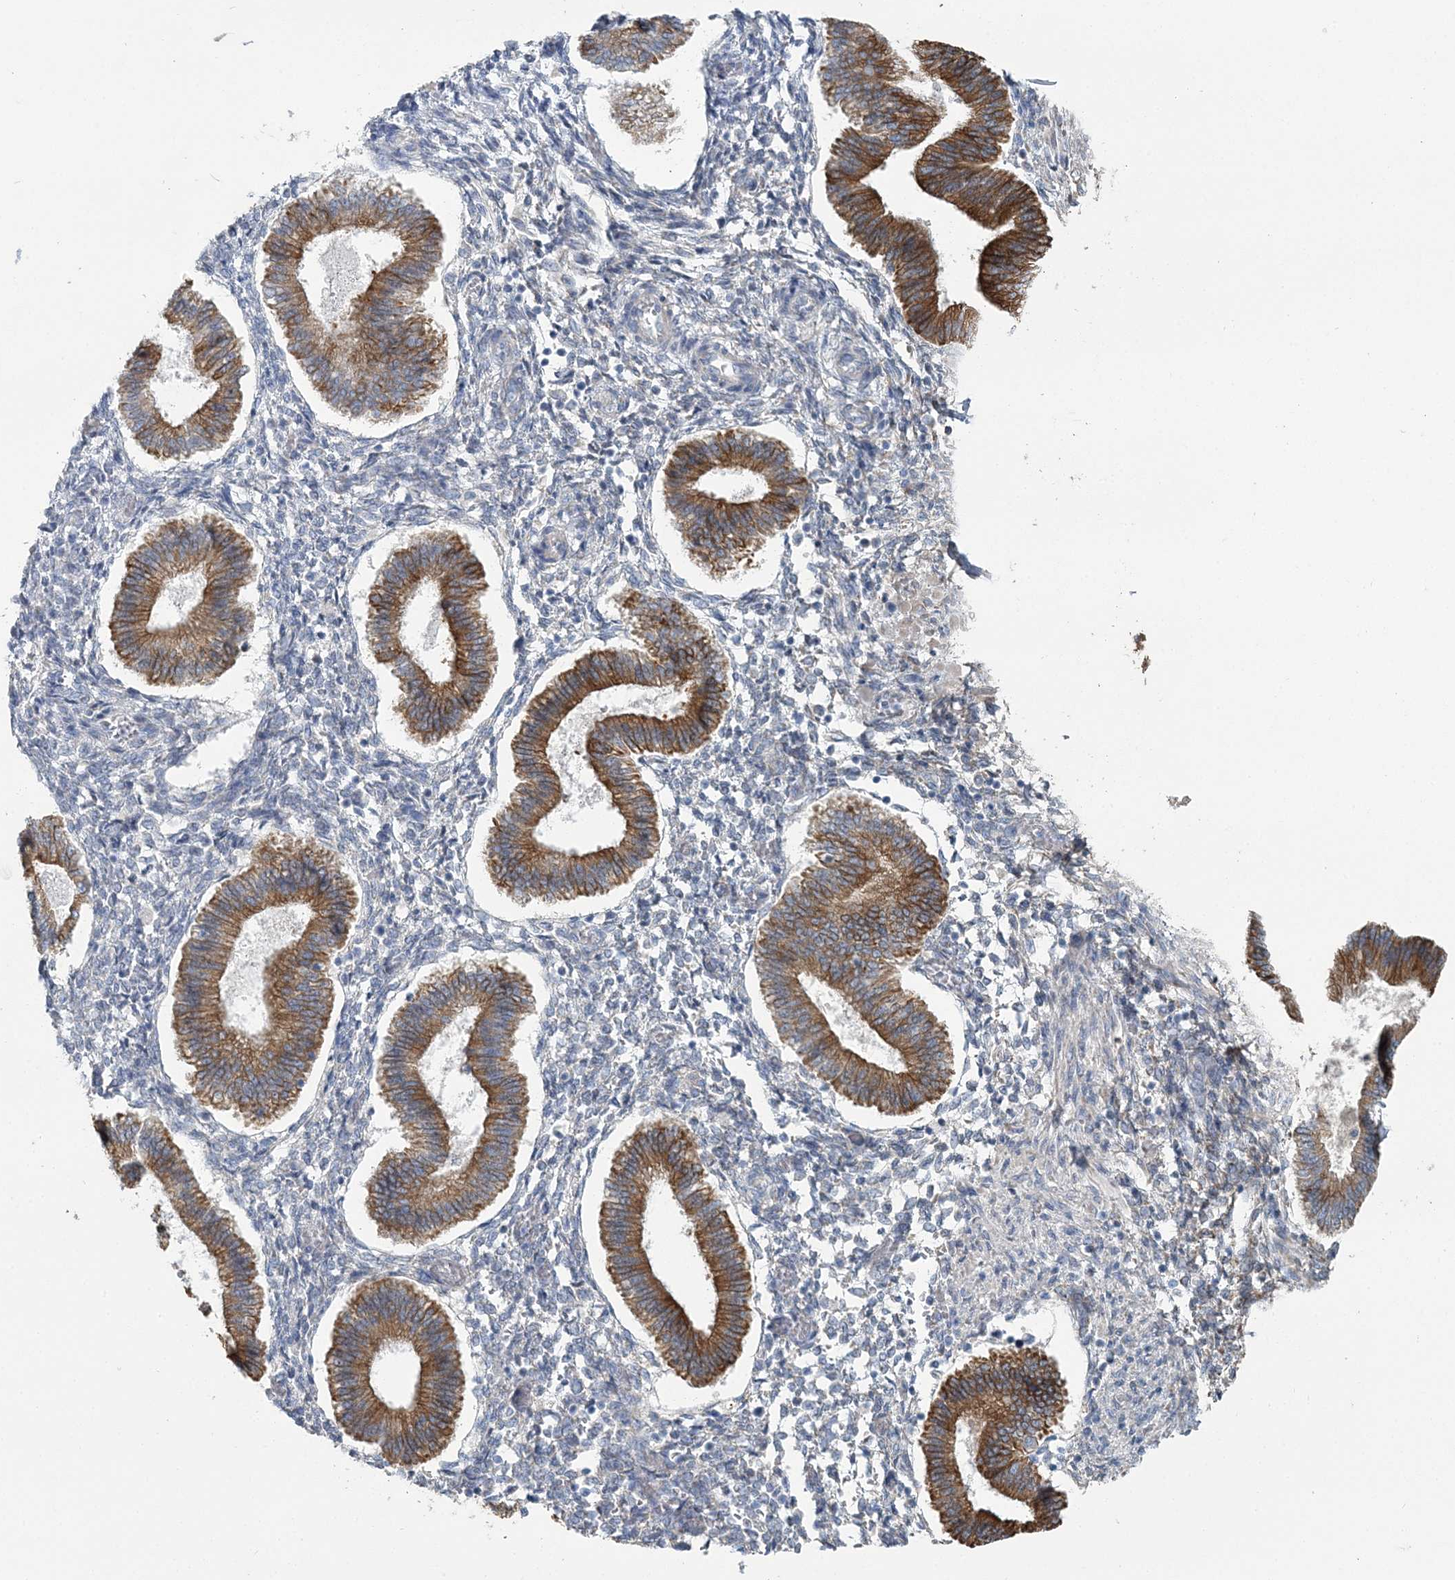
{"staining": {"intensity": "negative", "quantity": "none", "location": "none"}, "tissue": "endometrium", "cell_type": "Cells in endometrial stroma", "image_type": "normal", "snomed": [{"axis": "morphology", "description": "Normal tissue, NOS"}, {"axis": "topography", "description": "Endometrium"}], "caption": "A micrograph of human endometrium is negative for staining in cells in endometrial stroma.", "gene": "CMBL", "patient": {"sex": "female", "age": 25}}